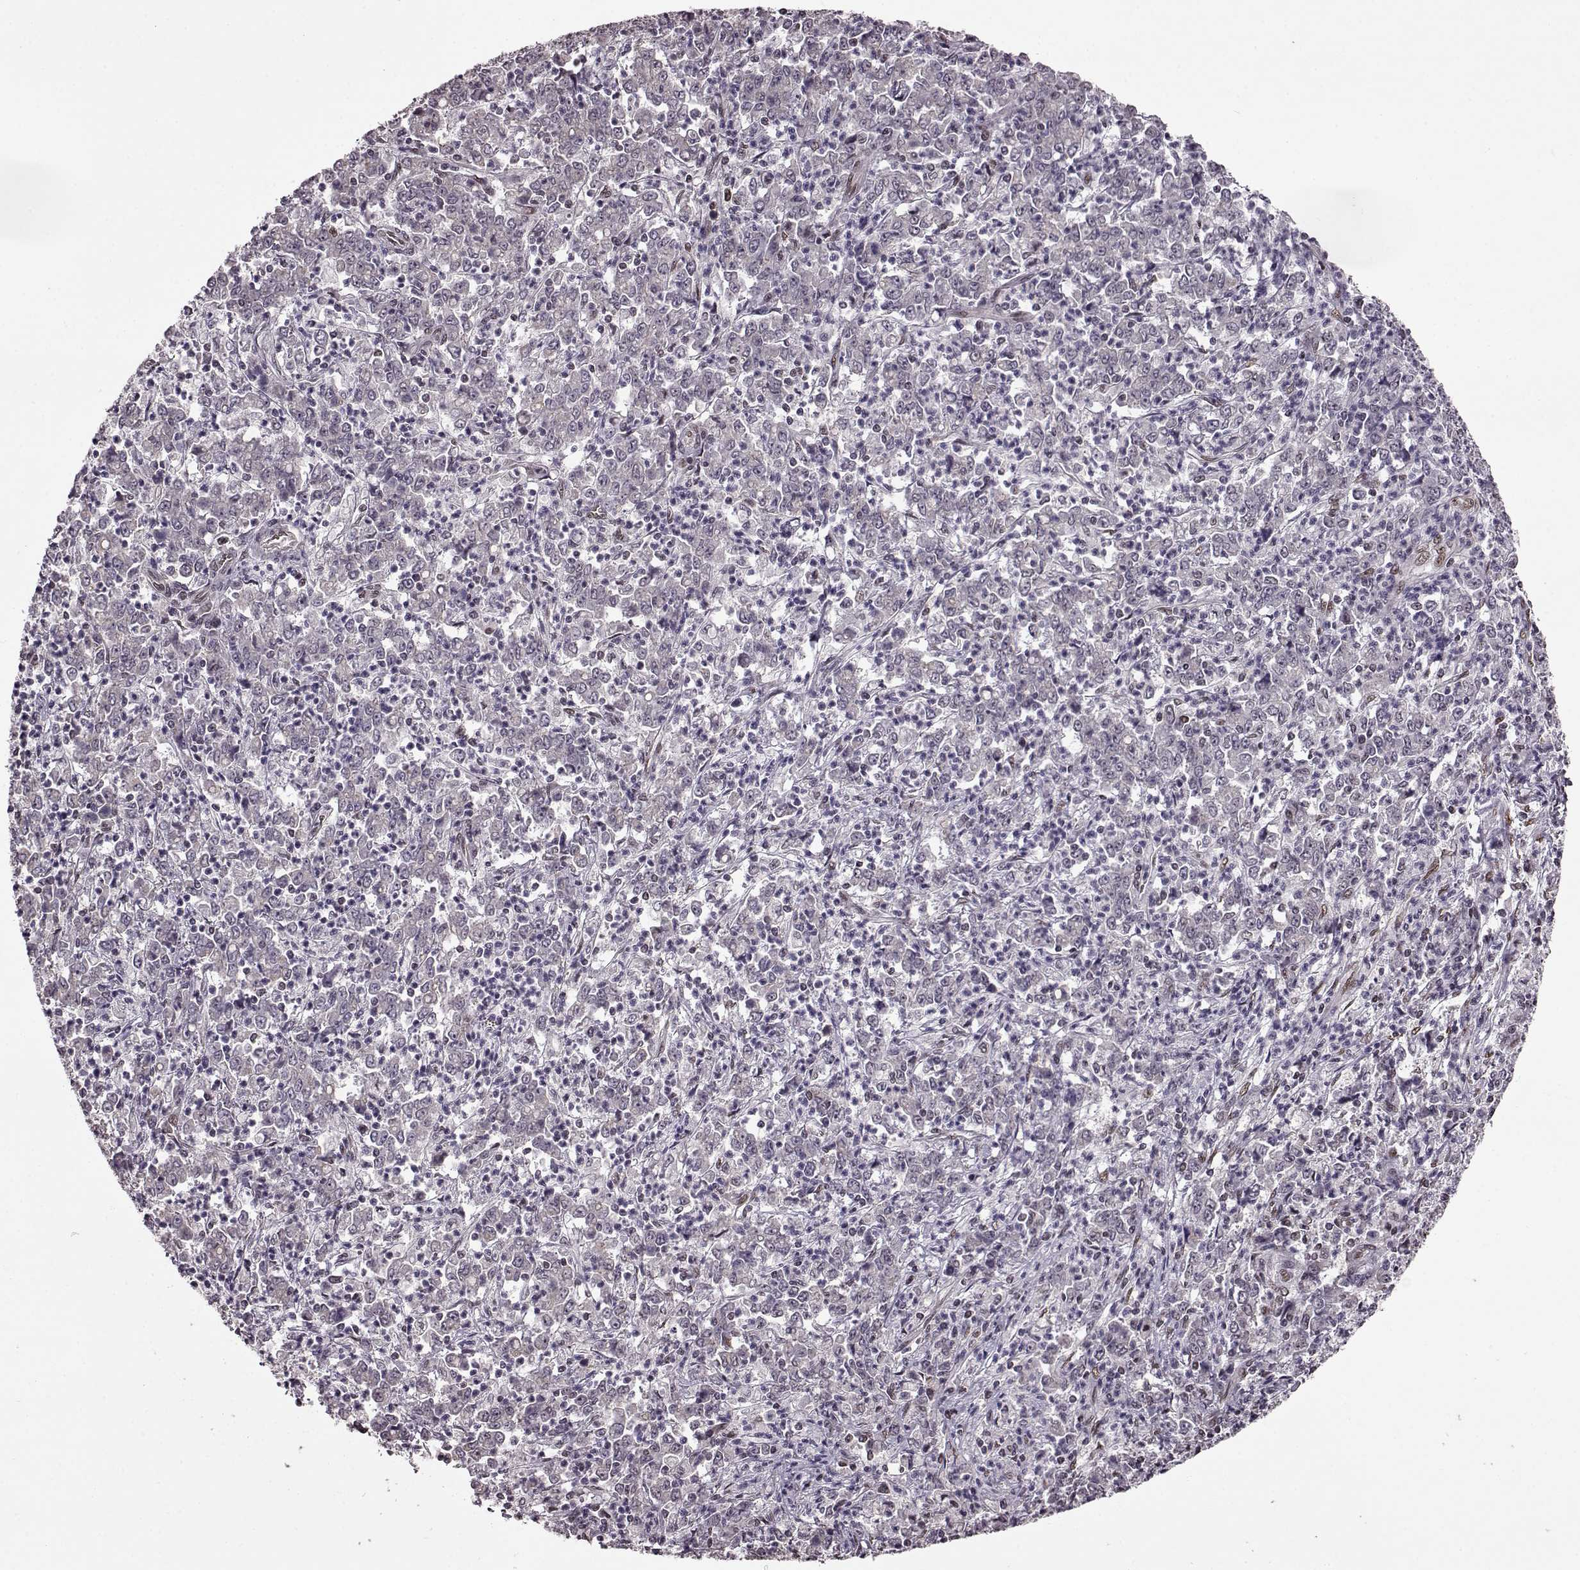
{"staining": {"intensity": "negative", "quantity": "none", "location": "none"}, "tissue": "stomach cancer", "cell_type": "Tumor cells", "image_type": "cancer", "snomed": [{"axis": "morphology", "description": "Adenocarcinoma, NOS"}, {"axis": "topography", "description": "Stomach, lower"}], "caption": "This is an immunohistochemistry micrograph of stomach cancer. There is no positivity in tumor cells.", "gene": "FTO", "patient": {"sex": "female", "age": 71}}